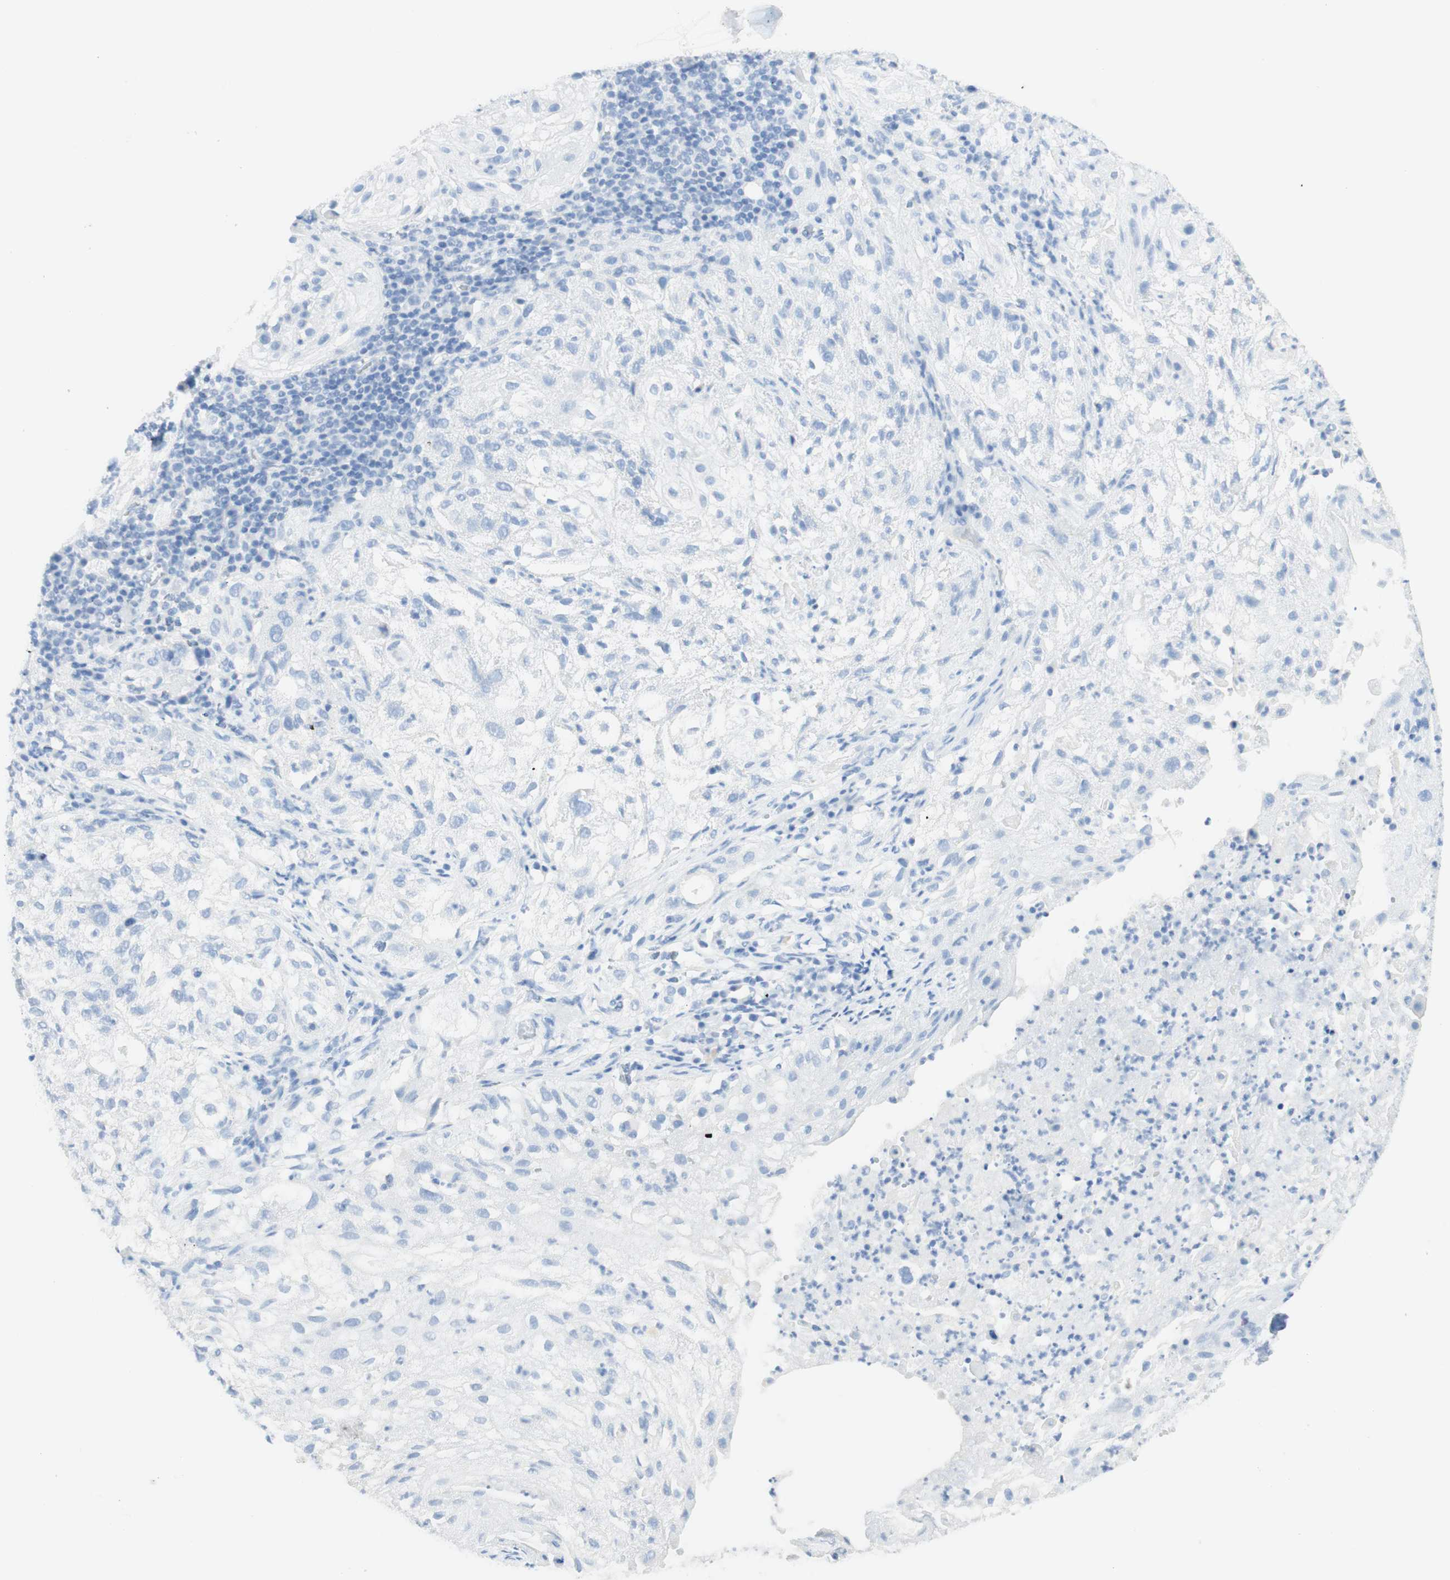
{"staining": {"intensity": "negative", "quantity": "none", "location": "none"}, "tissue": "lung cancer", "cell_type": "Tumor cells", "image_type": "cancer", "snomed": [{"axis": "morphology", "description": "Inflammation, NOS"}, {"axis": "morphology", "description": "Squamous cell carcinoma, NOS"}, {"axis": "topography", "description": "Lymph node"}, {"axis": "topography", "description": "Soft tissue"}, {"axis": "topography", "description": "Lung"}], "caption": "Tumor cells show no significant protein staining in lung cancer (squamous cell carcinoma).", "gene": "TPO", "patient": {"sex": "male", "age": 66}}